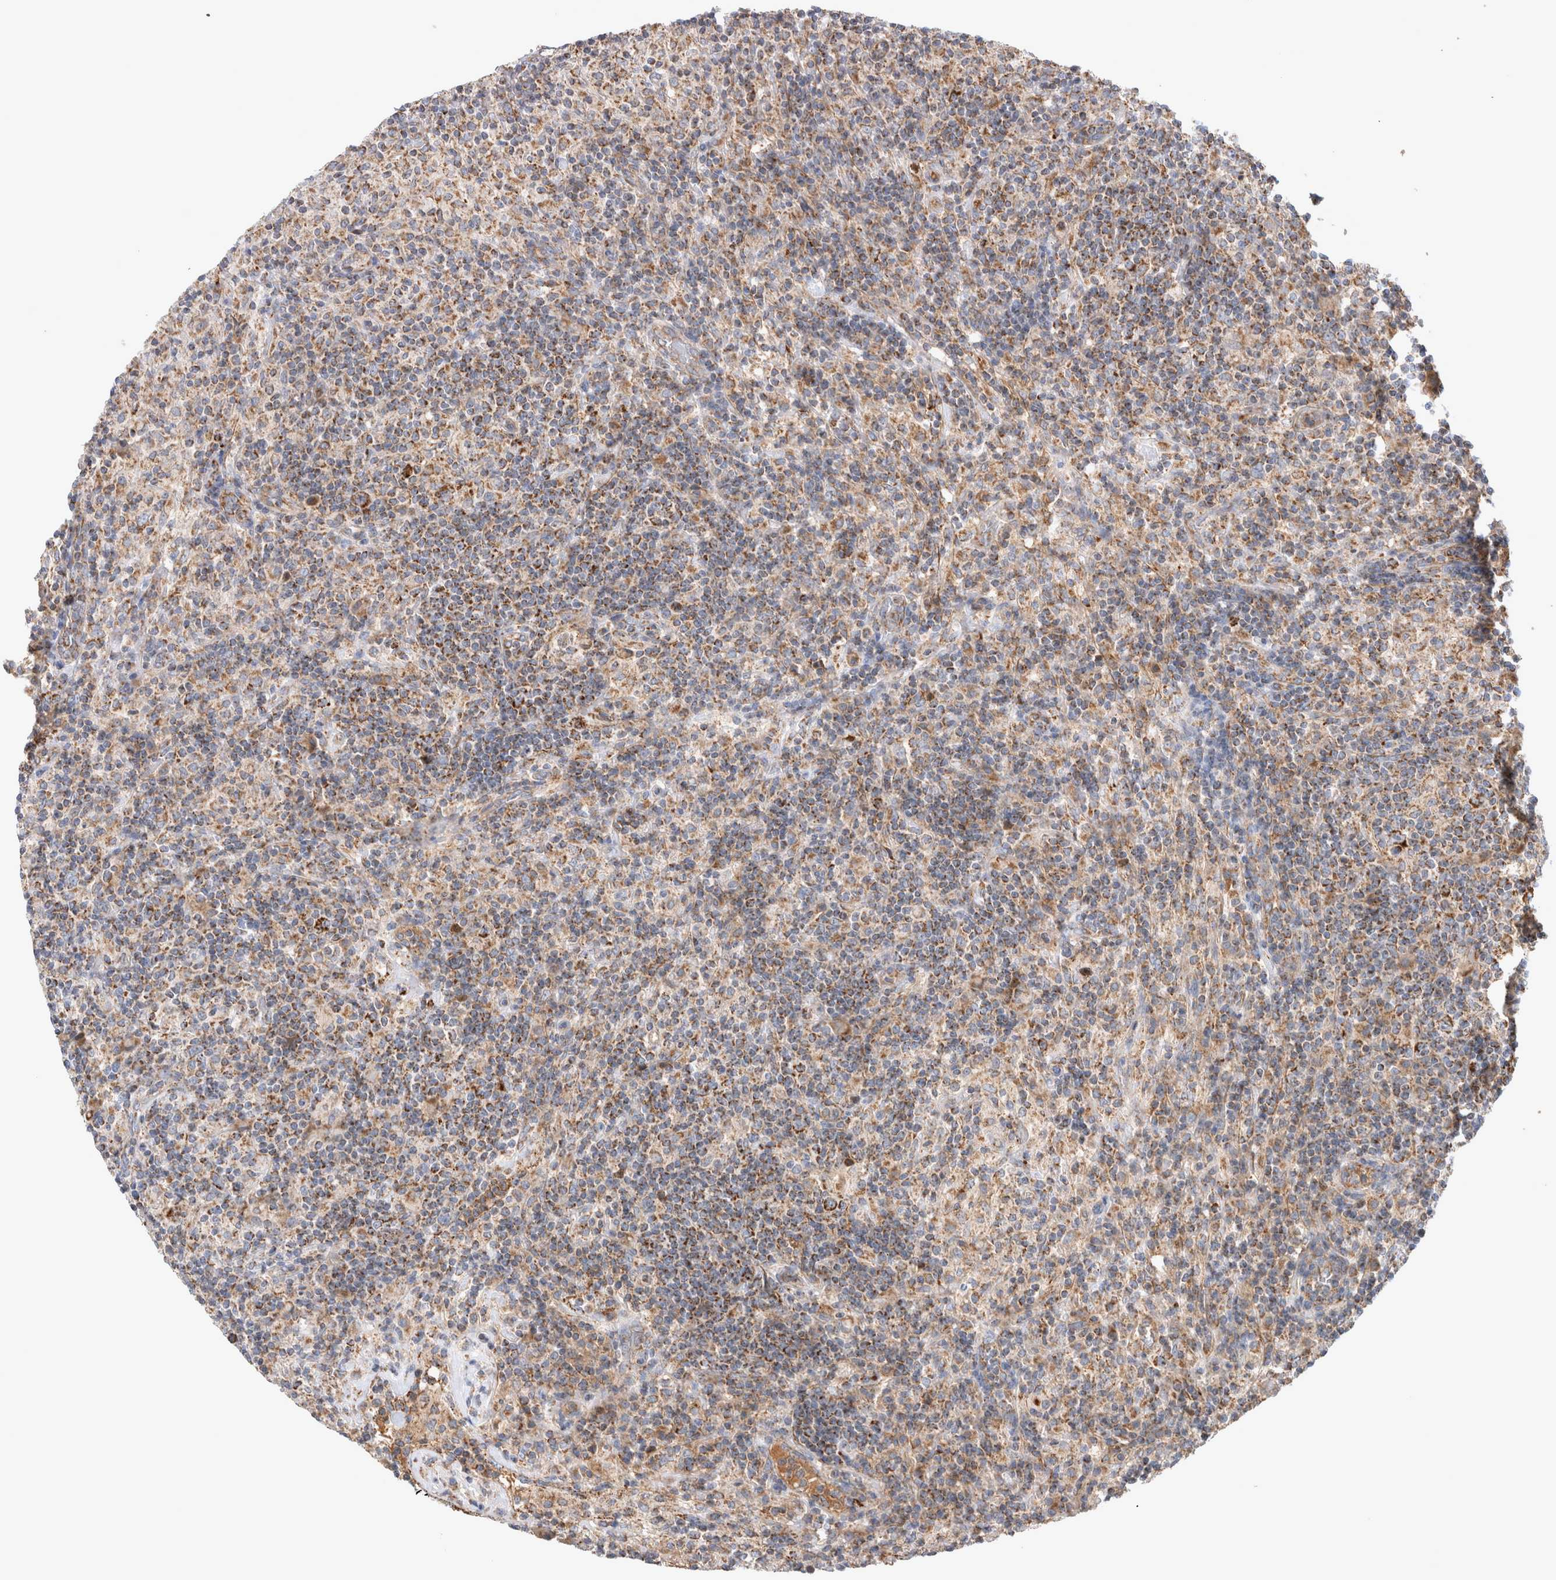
{"staining": {"intensity": "moderate", "quantity": ">75%", "location": "cytoplasmic/membranous"}, "tissue": "lymphoma", "cell_type": "Tumor cells", "image_type": "cancer", "snomed": [{"axis": "morphology", "description": "Hodgkin's disease, NOS"}, {"axis": "topography", "description": "Lymph node"}], "caption": "Hodgkin's disease stained with a protein marker exhibits moderate staining in tumor cells.", "gene": "MRPS28", "patient": {"sex": "male", "age": 70}}